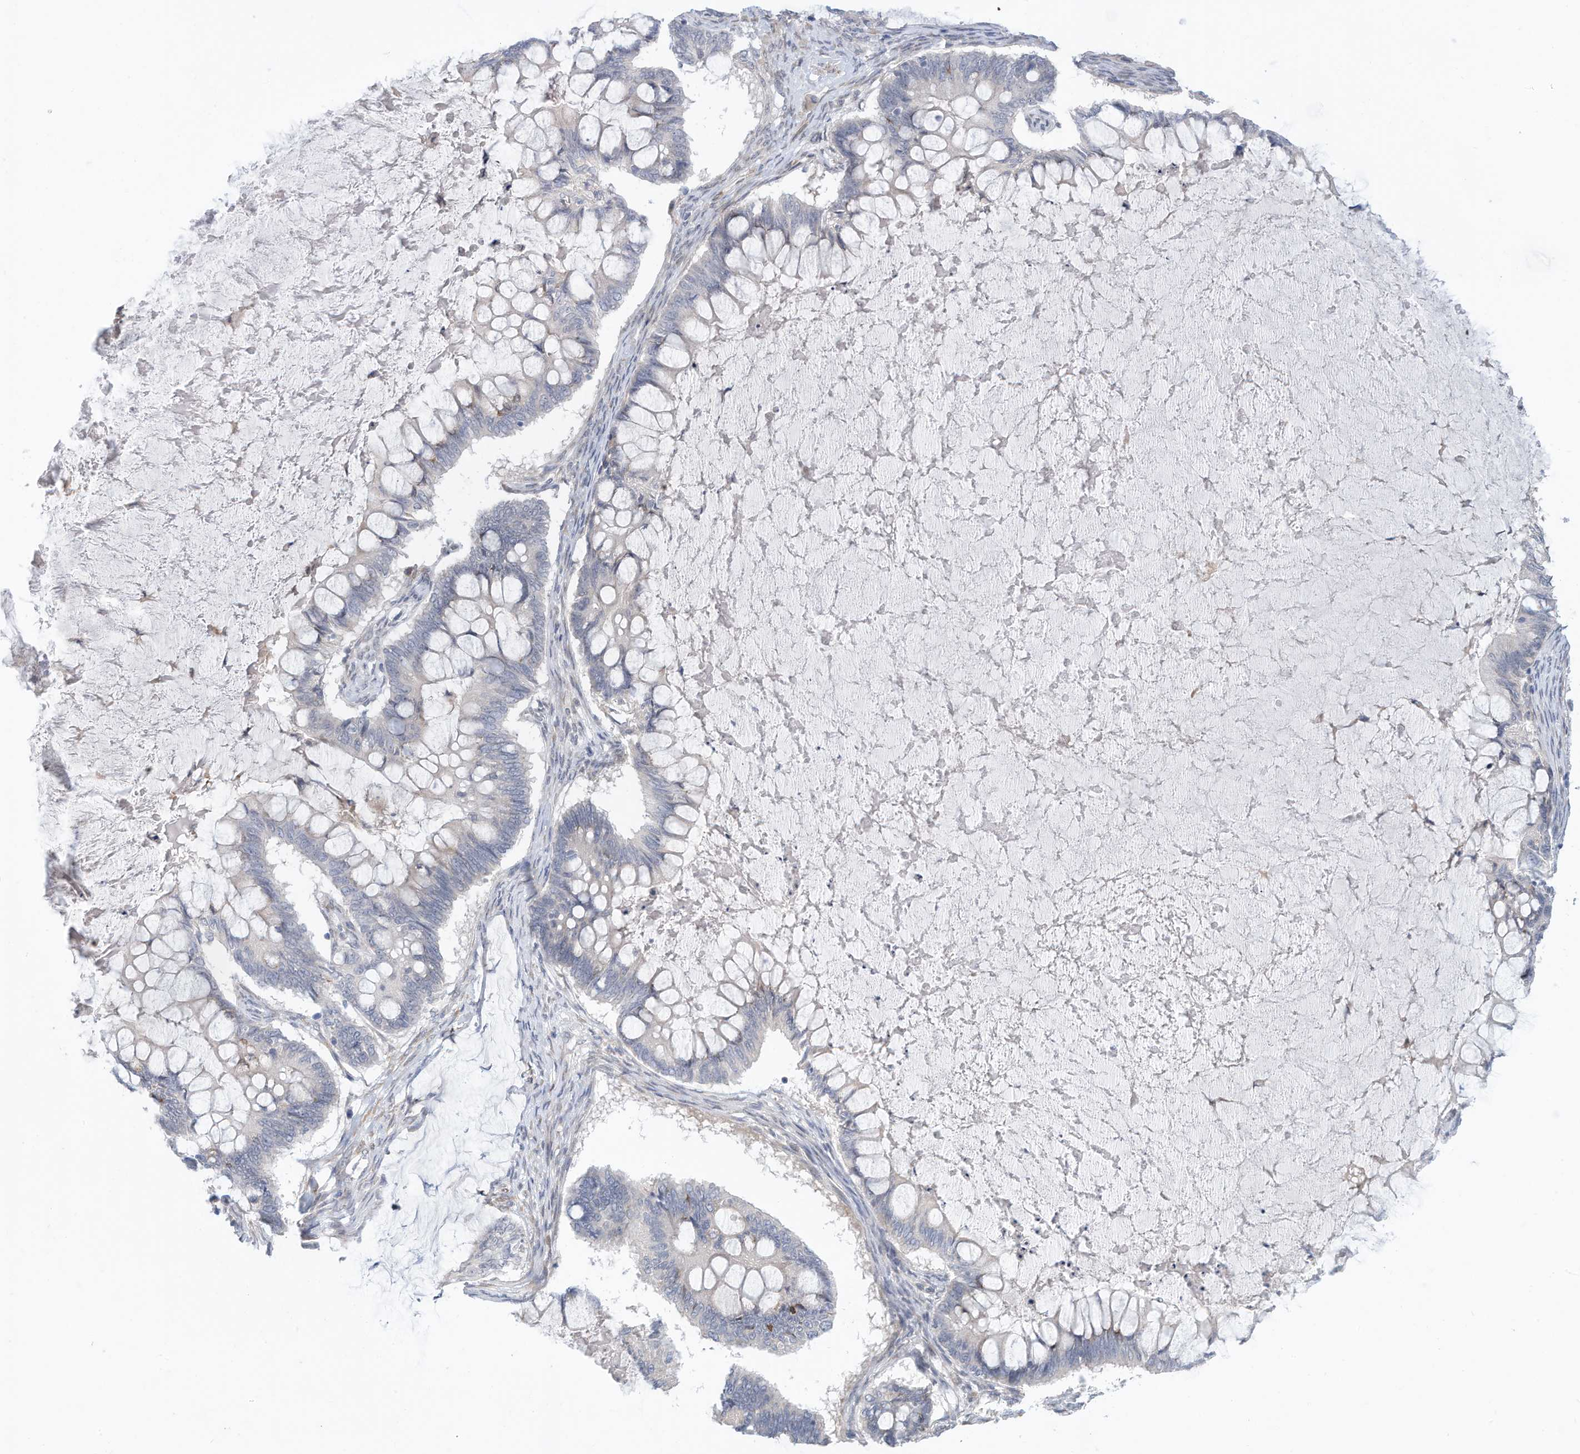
{"staining": {"intensity": "negative", "quantity": "none", "location": "none"}, "tissue": "ovarian cancer", "cell_type": "Tumor cells", "image_type": "cancer", "snomed": [{"axis": "morphology", "description": "Cystadenocarcinoma, mucinous, NOS"}, {"axis": "topography", "description": "Ovary"}], "caption": "The photomicrograph exhibits no significant staining in tumor cells of mucinous cystadenocarcinoma (ovarian).", "gene": "ZNF292", "patient": {"sex": "female", "age": 61}}